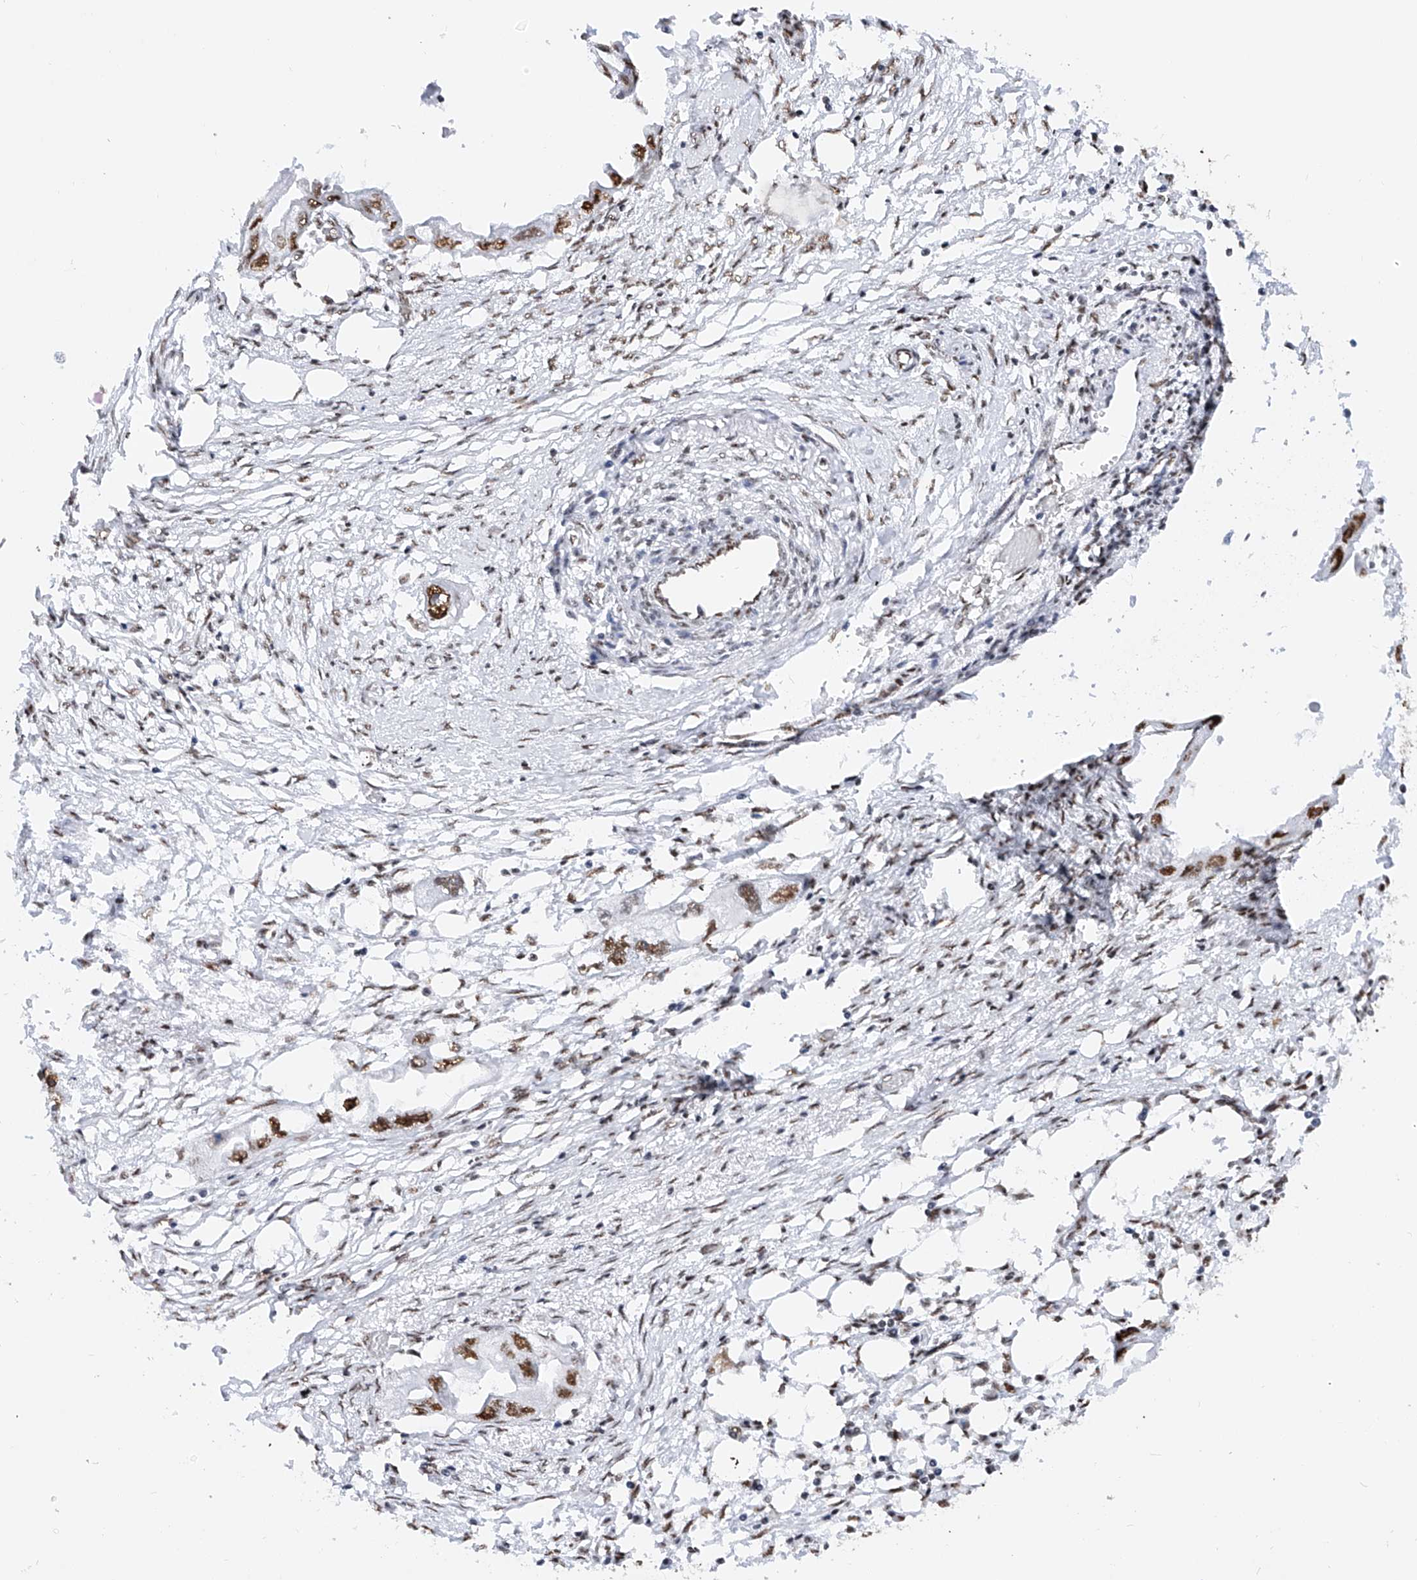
{"staining": {"intensity": "moderate", "quantity": ">75%", "location": "nuclear"}, "tissue": "endometrial cancer", "cell_type": "Tumor cells", "image_type": "cancer", "snomed": [{"axis": "morphology", "description": "Adenocarcinoma, NOS"}, {"axis": "morphology", "description": "Adenocarcinoma, metastatic, NOS"}, {"axis": "topography", "description": "Adipose tissue"}, {"axis": "topography", "description": "Endometrium"}], "caption": "Immunohistochemical staining of human endometrial cancer reveals moderate nuclear protein positivity in approximately >75% of tumor cells.", "gene": "SRSF6", "patient": {"sex": "female", "age": 67}}